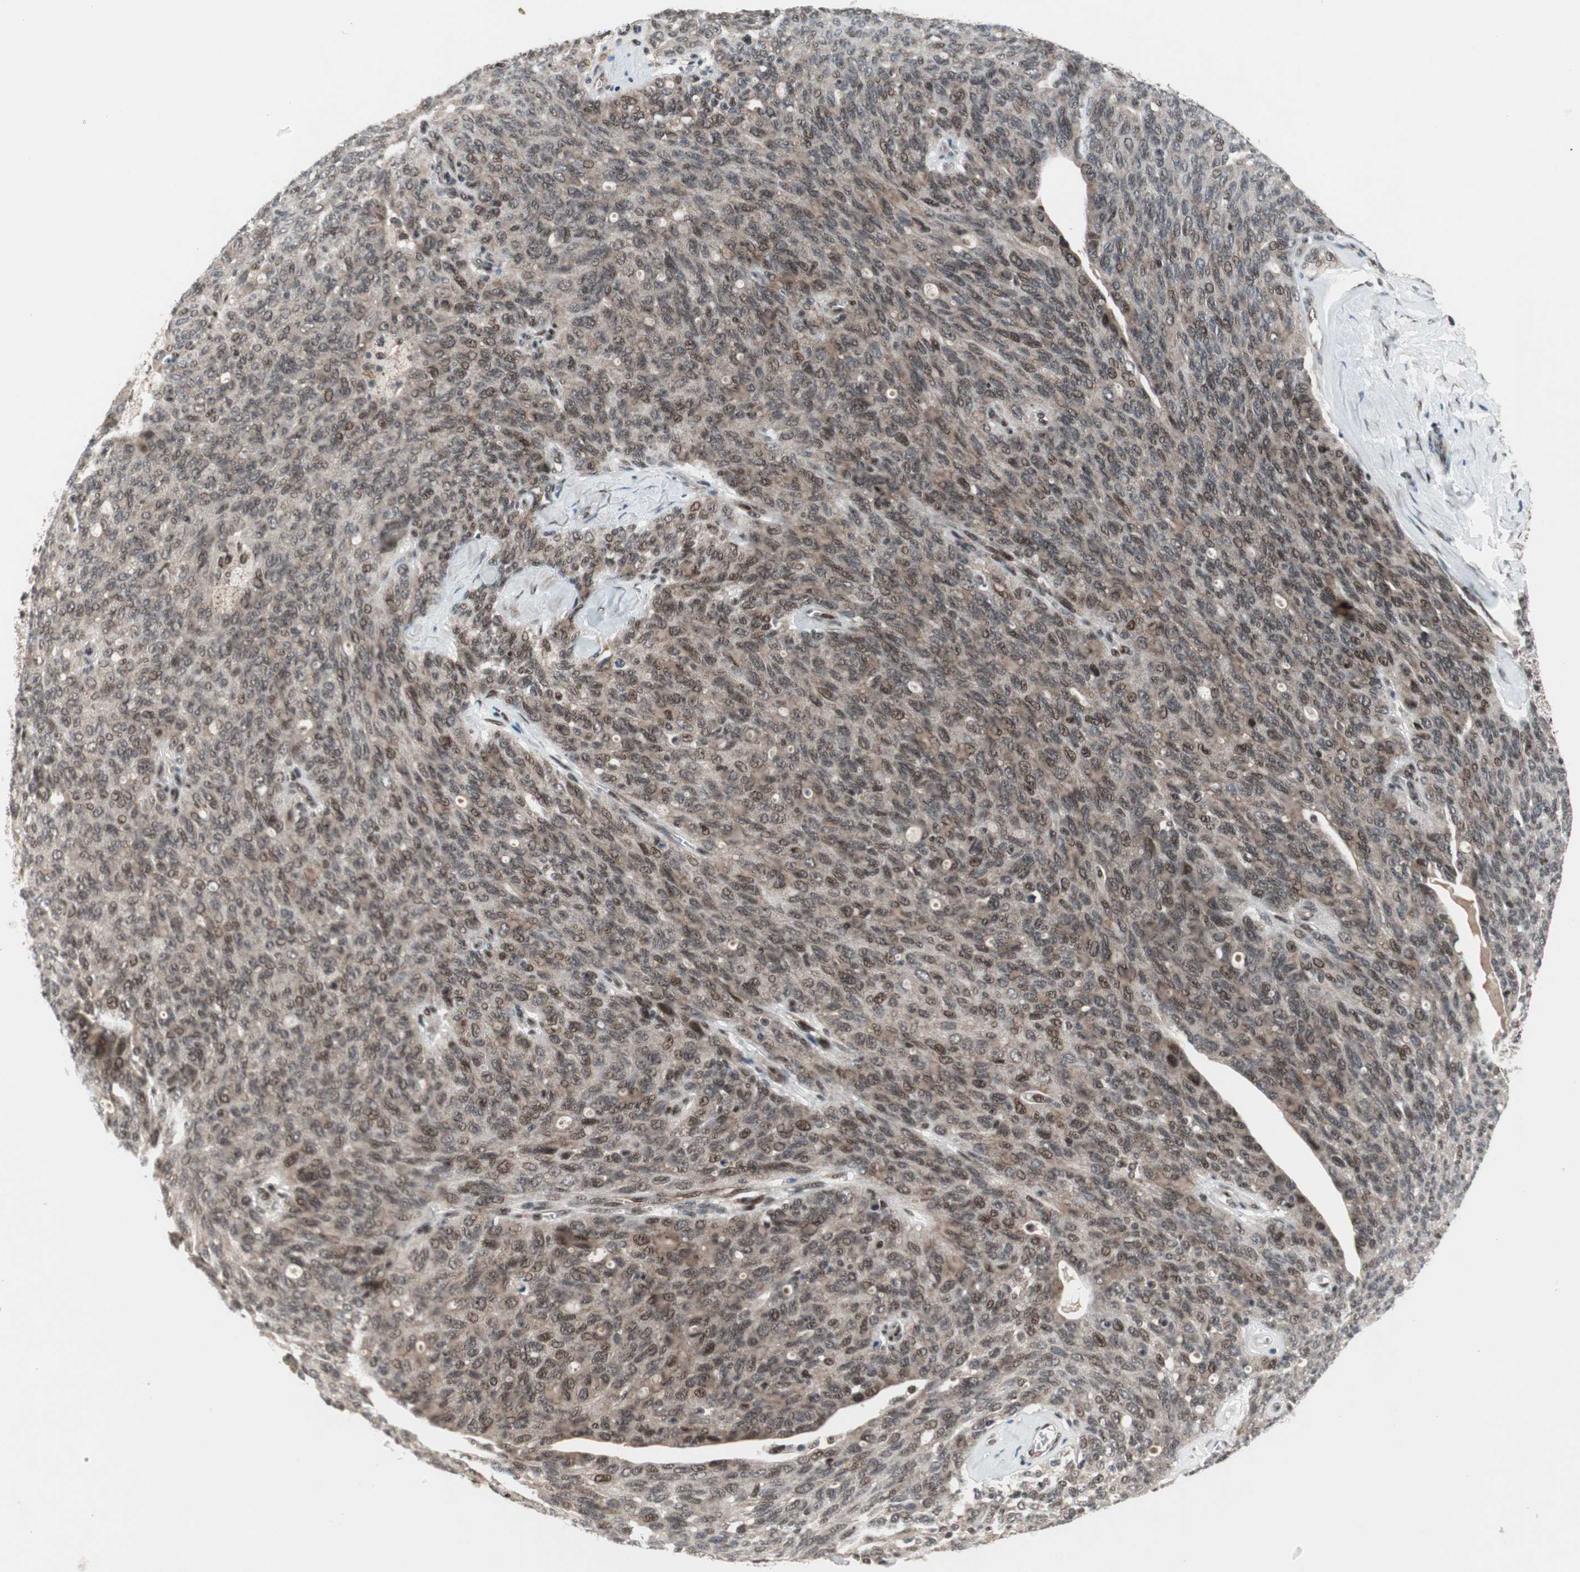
{"staining": {"intensity": "moderate", "quantity": ">75%", "location": "cytoplasmic/membranous,nuclear"}, "tissue": "ovarian cancer", "cell_type": "Tumor cells", "image_type": "cancer", "snomed": [{"axis": "morphology", "description": "Carcinoma, endometroid"}, {"axis": "topography", "description": "Ovary"}], "caption": "Protein staining of ovarian cancer (endometroid carcinoma) tissue reveals moderate cytoplasmic/membranous and nuclear expression in about >75% of tumor cells.", "gene": "TCF12", "patient": {"sex": "female", "age": 60}}